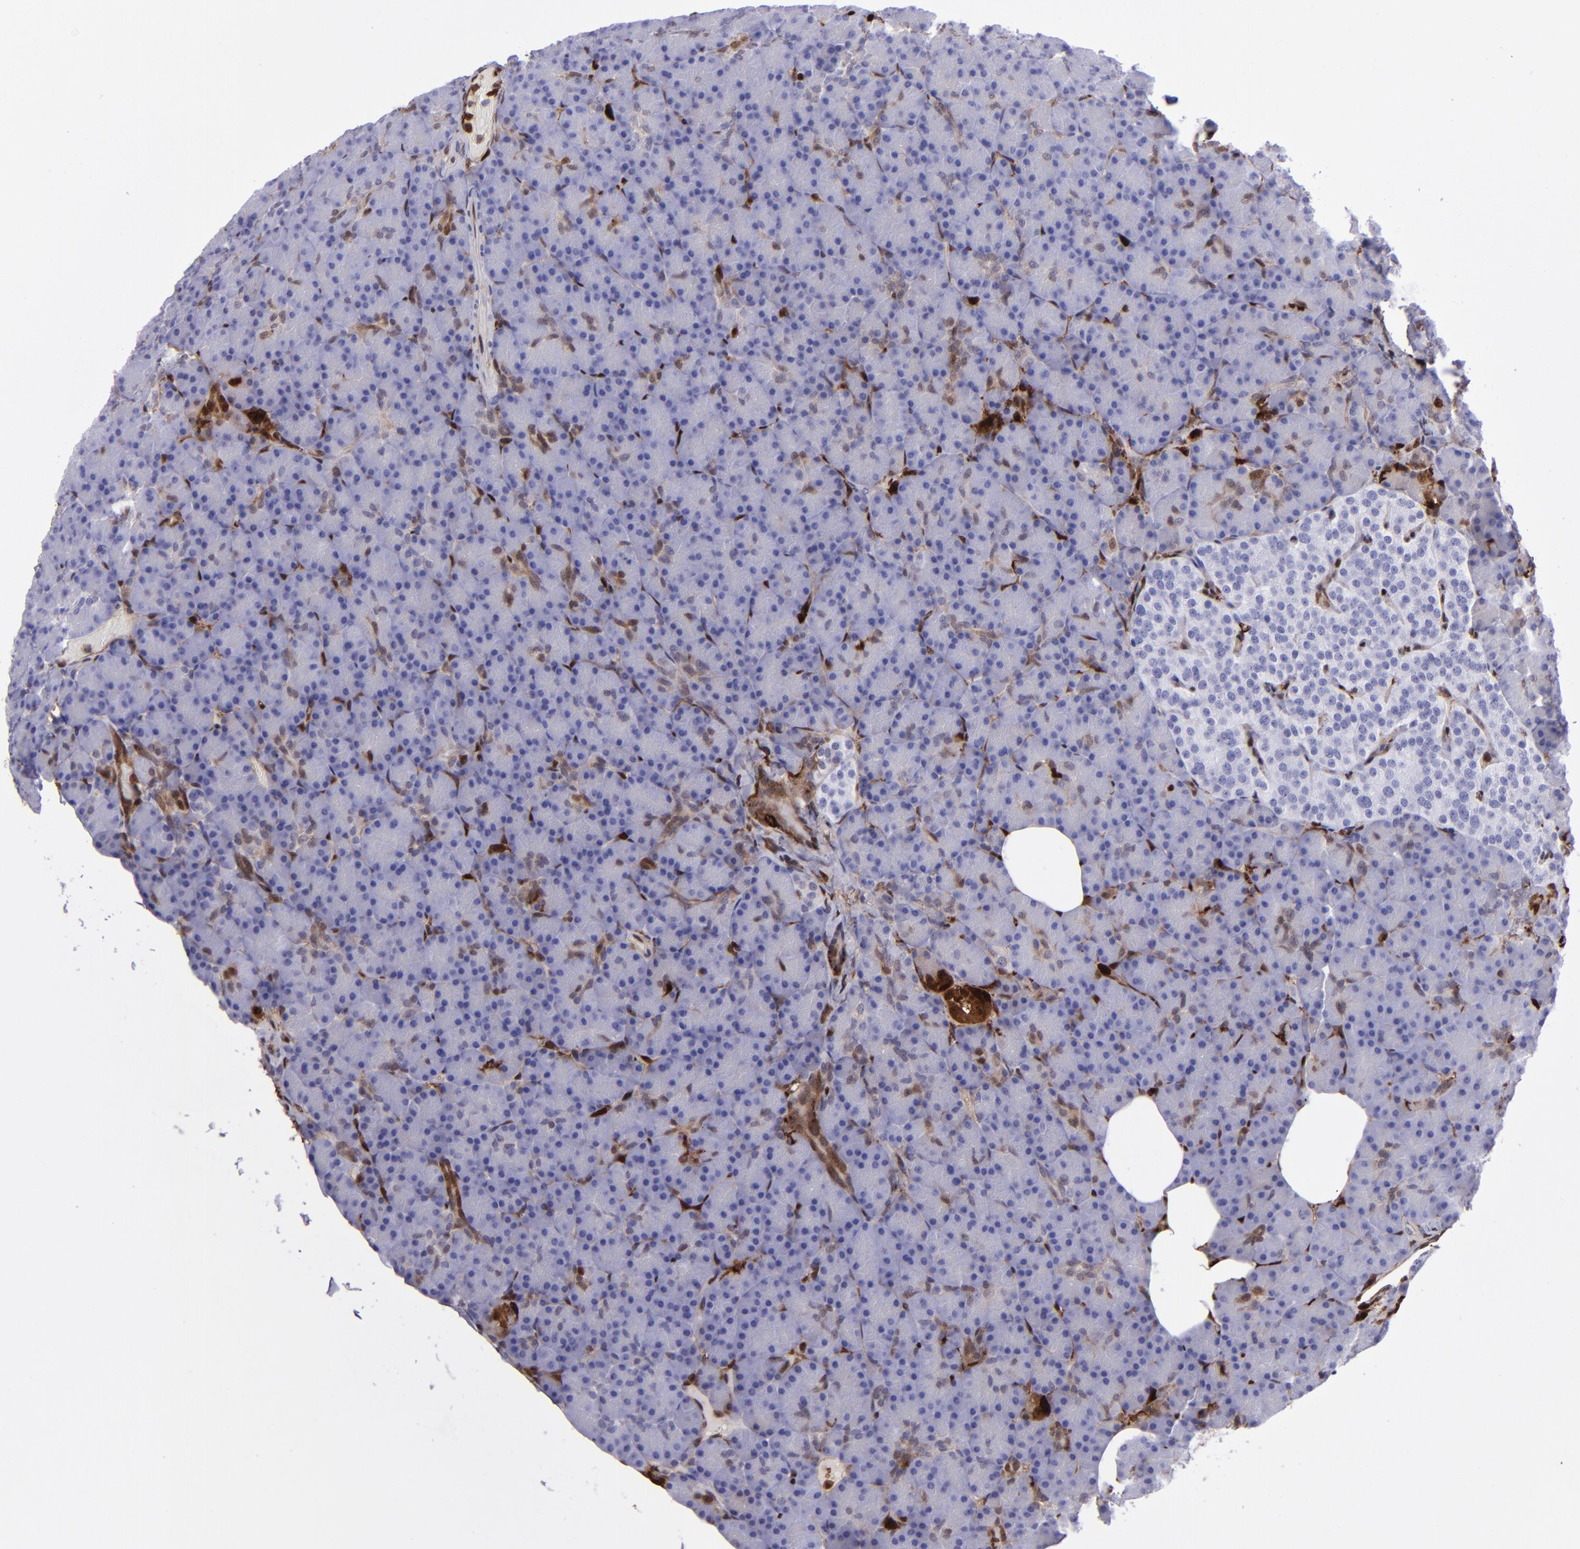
{"staining": {"intensity": "negative", "quantity": "none", "location": "none"}, "tissue": "pancreas", "cell_type": "Exocrine glandular cells", "image_type": "normal", "snomed": [{"axis": "morphology", "description": "Normal tissue, NOS"}, {"axis": "topography", "description": "Pancreas"}], "caption": "A high-resolution image shows immunohistochemistry (IHC) staining of benign pancreas, which reveals no significant expression in exocrine glandular cells. (Stains: DAB (3,3'-diaminobenzidine) immunohistochemistry with hematoxylin counter stain, Microscopy: brightfield microscopy at high magnification).", "gene": "TYMP", "patient": {"sex": "female", "age": 43}}